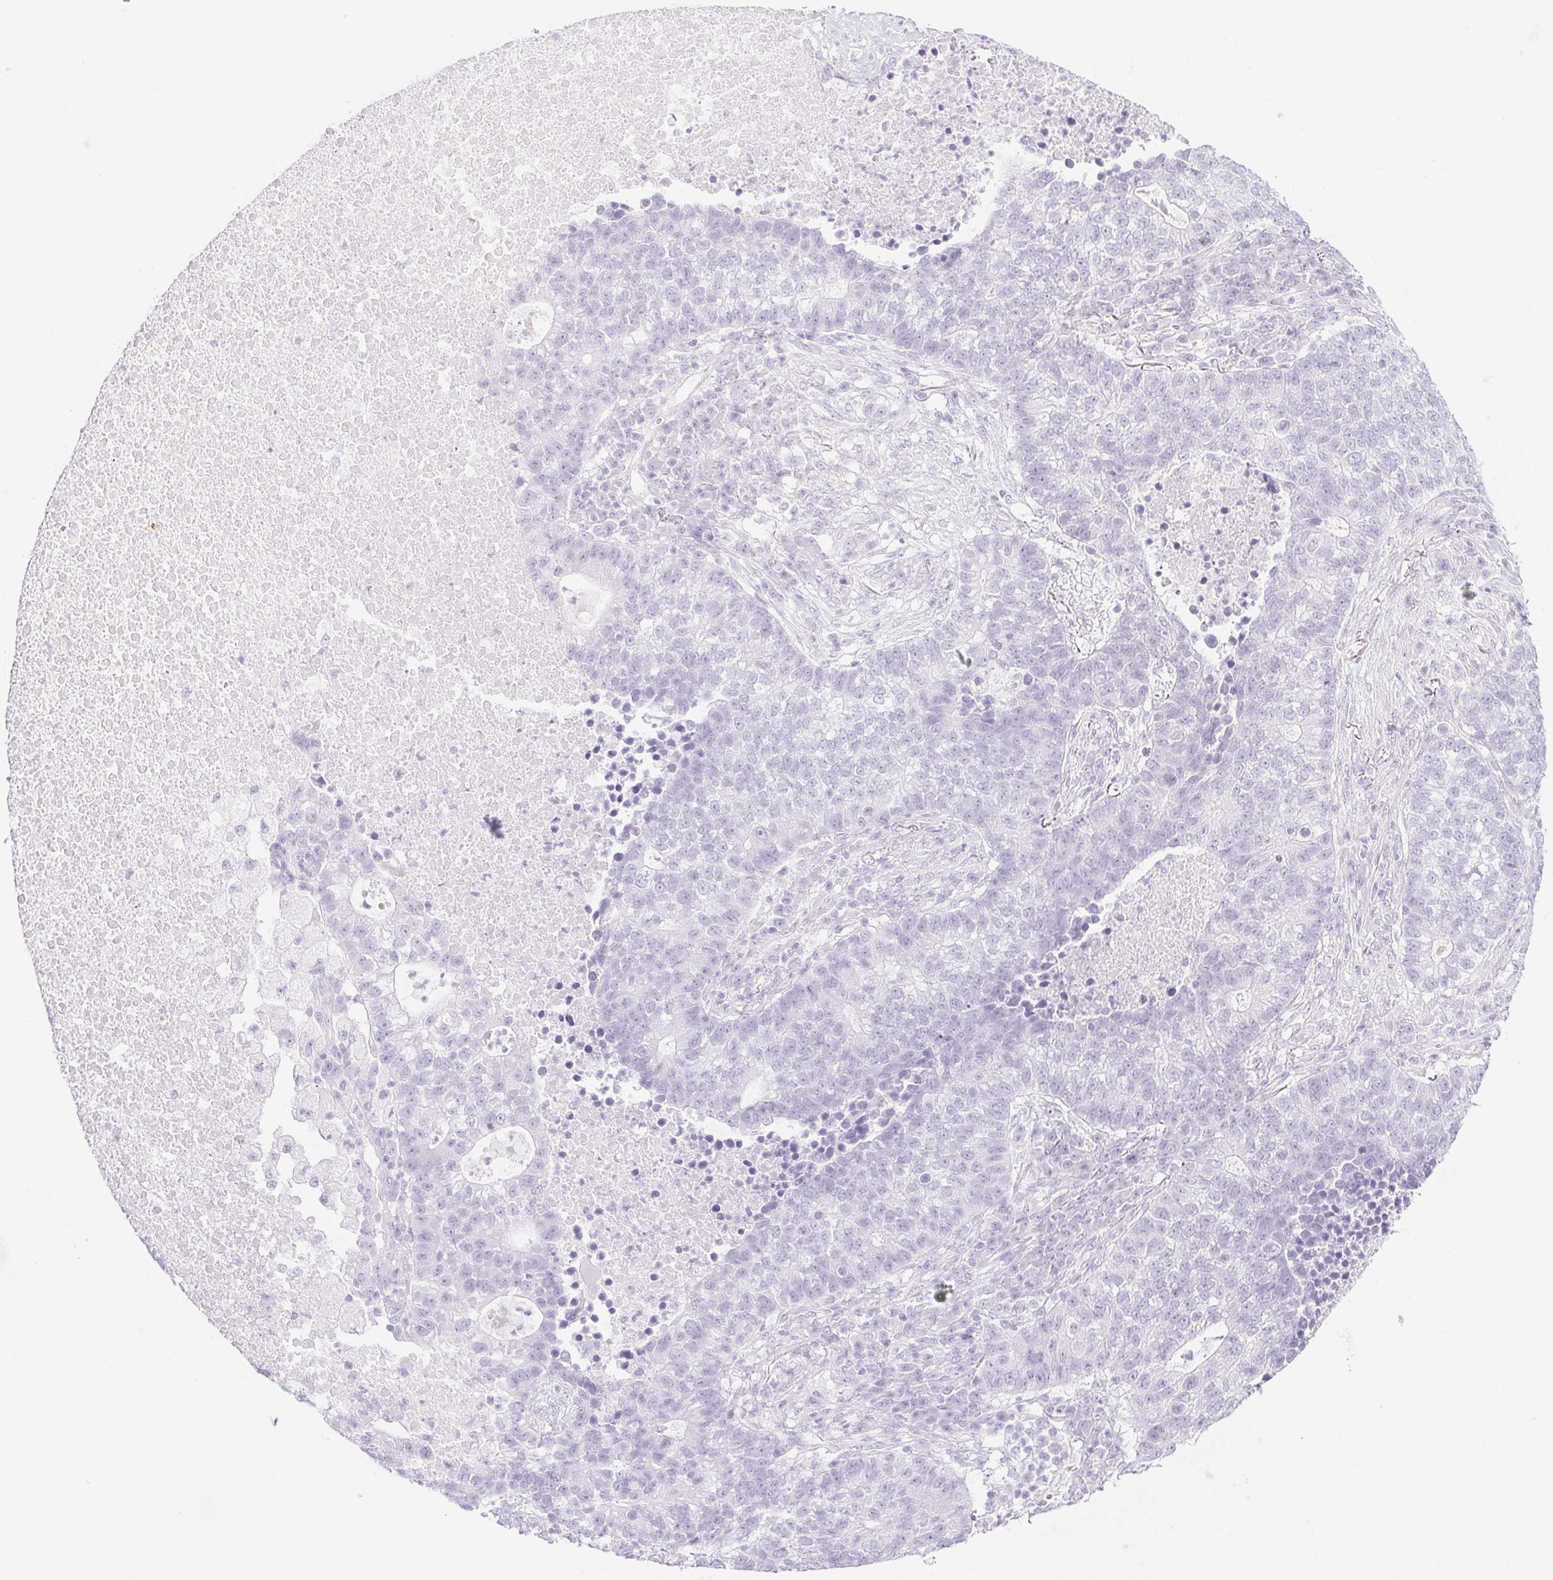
{"staining": {"intensity": "negative", "quantity": "none", "location": "none"}, "tissue": "lung cancer", "cell_type": "Tumor cells", "image_type": "cancer", "snomed": [{"axis": "morphology", "description": "Adenocarcinoma, NOS"}, {"axis": "topography", "description": "Lung"}], "caption": "IHC histopathology image of human lung adenocarcinoma stained for a protein (brown), which displays no positivity in tumor cells.", "gene": "PI3", "patient": {"sex": "male", "age": 57}}